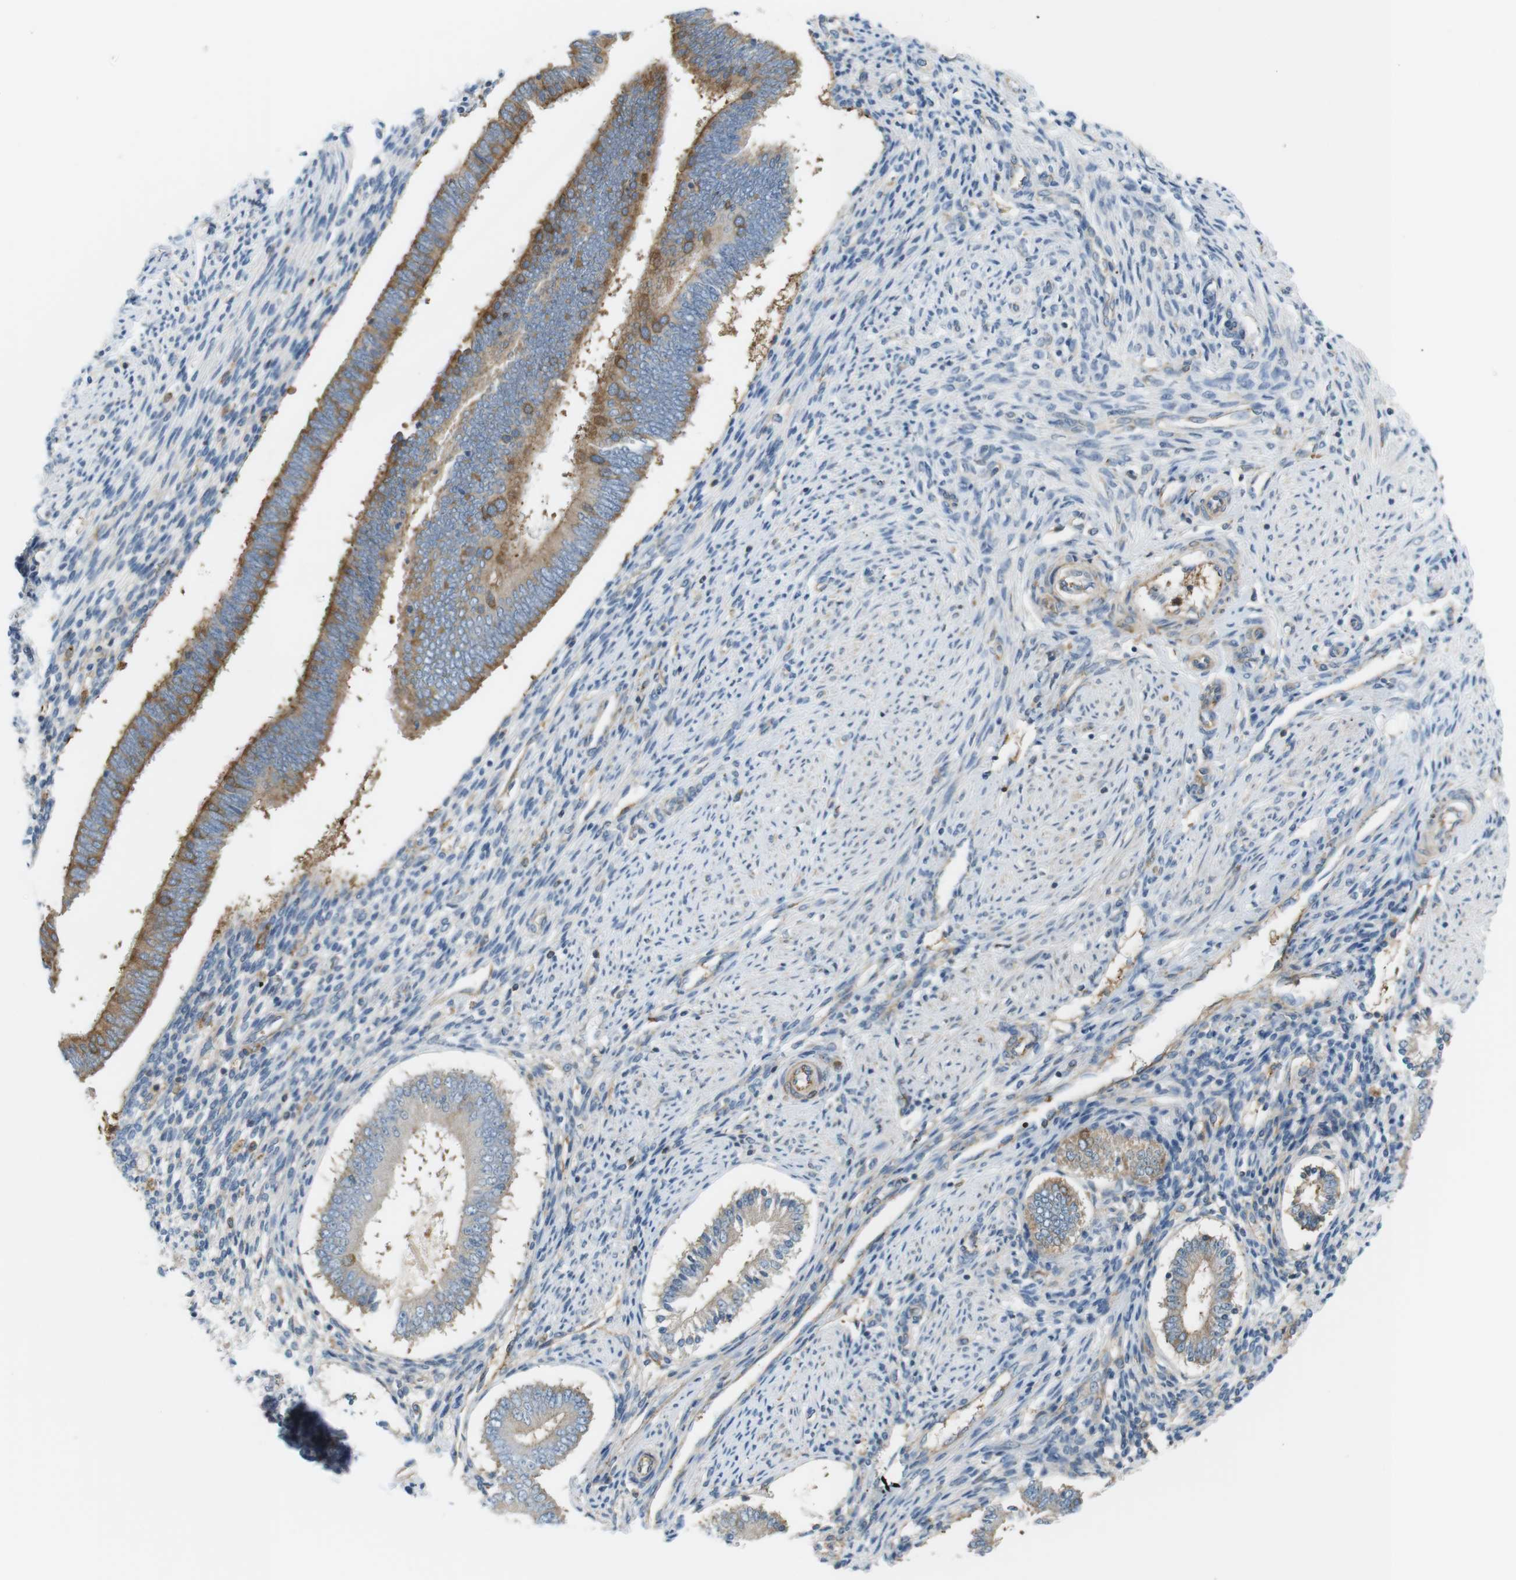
{"staining": {"intensity": "moderate", "quantity": "<25%", "location": "cytoplasmic/membranous"}, "tissue": "endometrium", "cell_type": "Cells in endometrial stroma", "image_type": "normal", "snomed": [{"axis": "morphology", "description": "Normal tissue, NOS"}, {"axis": "topography", "description": "Endometrium"}], "caption": "The photomicrograph shows staining of unremarkable endometrium, revealing moderate cytoplasmic/membranous protein positivity (brown color) within cells in endometrial stroma.", "gene": "PEPD", "patient": {"sex": "female", "age": 42}}